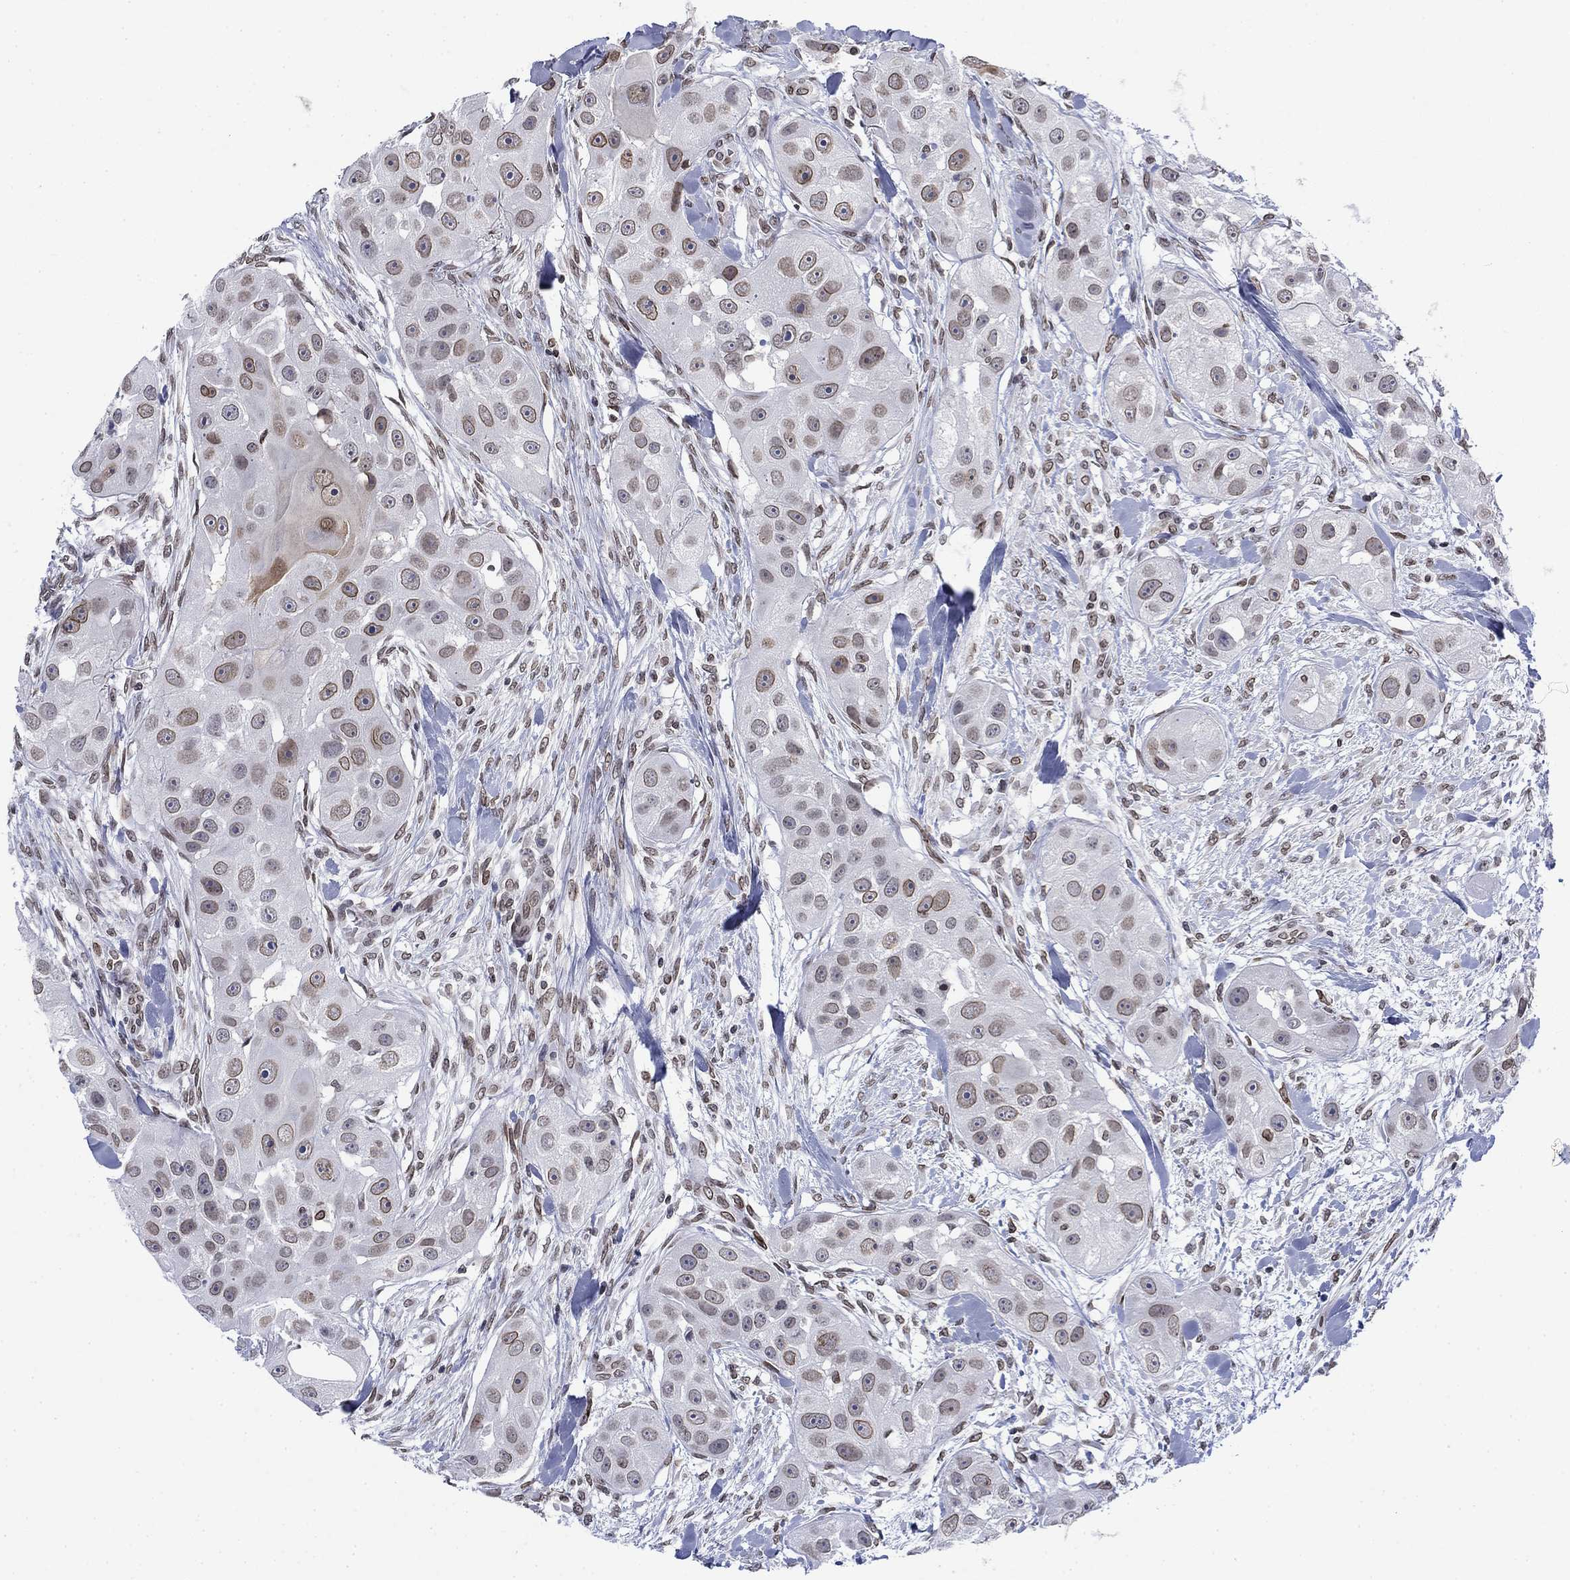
{"staining": {"intensity": "moderate", "quantity": "<25%", "location": "cytoplasmic/membranous,nuclear"}, "tissue": "head and neck cancer", "cell_type": "Tumor cells", "image_type": "cancer", "snomed": [{"axis": "morphology", "description": "Squamous cell carcinoma, NOS"}, {"axis": "topography", "description": "Head-Neck"}], "caption": "High-magnification brightfield microscopy of squamous cell carcinoma (head and neck) stained with DAB (3,3'-diaminobenzidine) (brown) and counterstained with hematoxylin (blue). tumor cells exhibit moderate cytoplasmic/membranous and nuclear positivity is seen in about<25% of cells. The staining is performed using DAB (3,3'-diaminobenzidine) brown chromogen to label protein expression. The nuclei are counter-stained blue using hematoxylin.", "gene": "TOR1AIP1", "patient": {"sex": "male", "age": 51}}